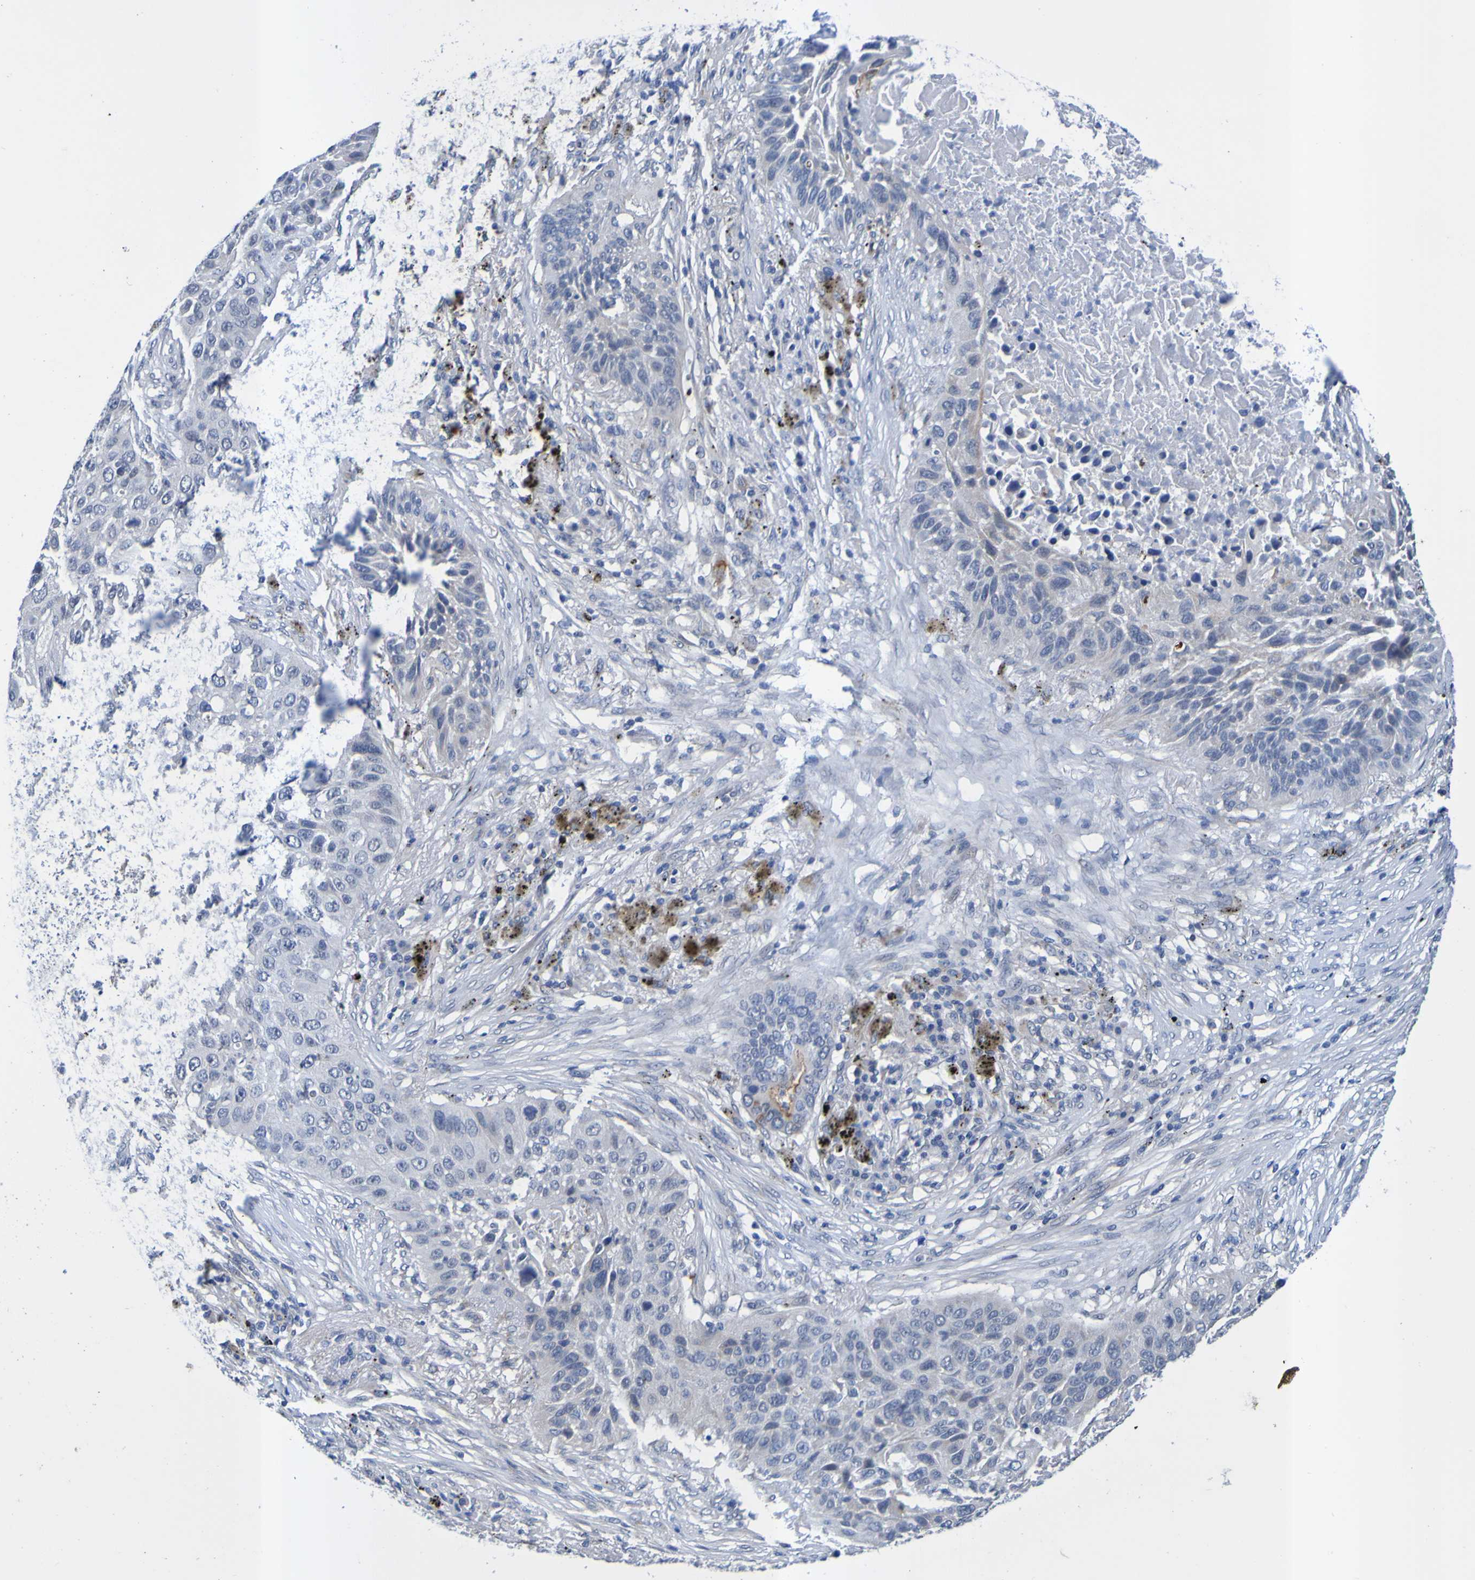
{"staining": {"intensity": "negative", "quantity": "none", "location": "none"}, "tissue": "lung cancer", "cell_type": "Tumor cells", "image_type": "cancer", "snomed": [{"axis": "morphology", "description": "Squamous cell carcinoma, NOS"}, {"axis": "topography", "description": "Lung"}], "caption": "Lung squamous cell carcinoma was stained to show a protein in brown. There is no significant positivity in tumor cells.", "gene": "VMA21", "patient": {"sex": "male", "age": 57}}